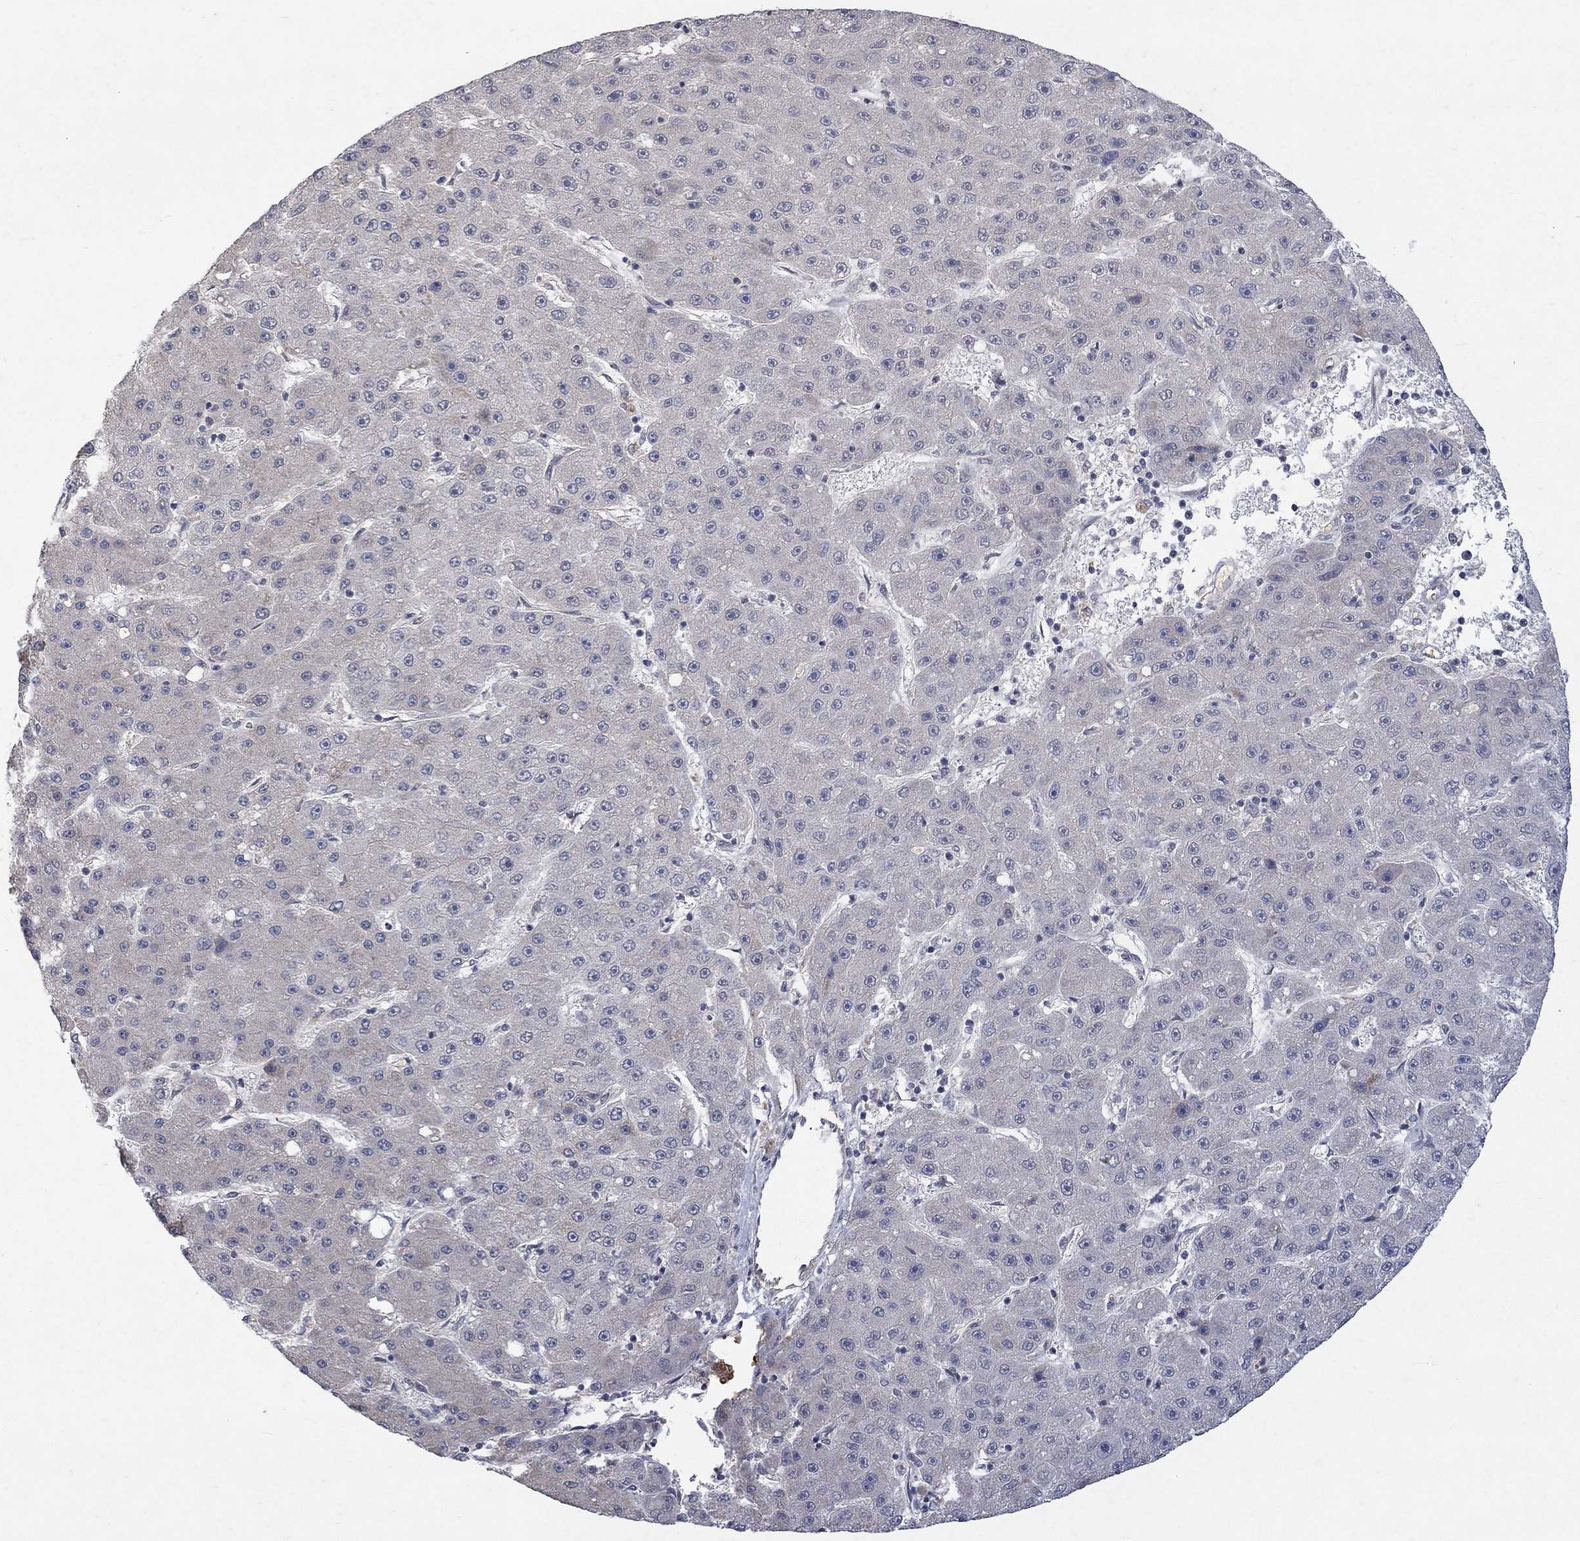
{"staining": {"intensity": "negative", "quantity": "none", "location": "none"}, "tissue": "liver cancer", "cell_type": "Tumor cells", "image_type": "cancer", "snomed": [{"axis": "morphology", "description": "Carcinoma, Hepatocellular, NOS"}, {"axis": "topography", "description": "Liver"}], "caption": "Protein analysis of liver hepatocellular carcinoma reveals no significant positivity in tumor cells.", "gene": "GRIN2D", "patient": {"sex": "male", "age": 67}}